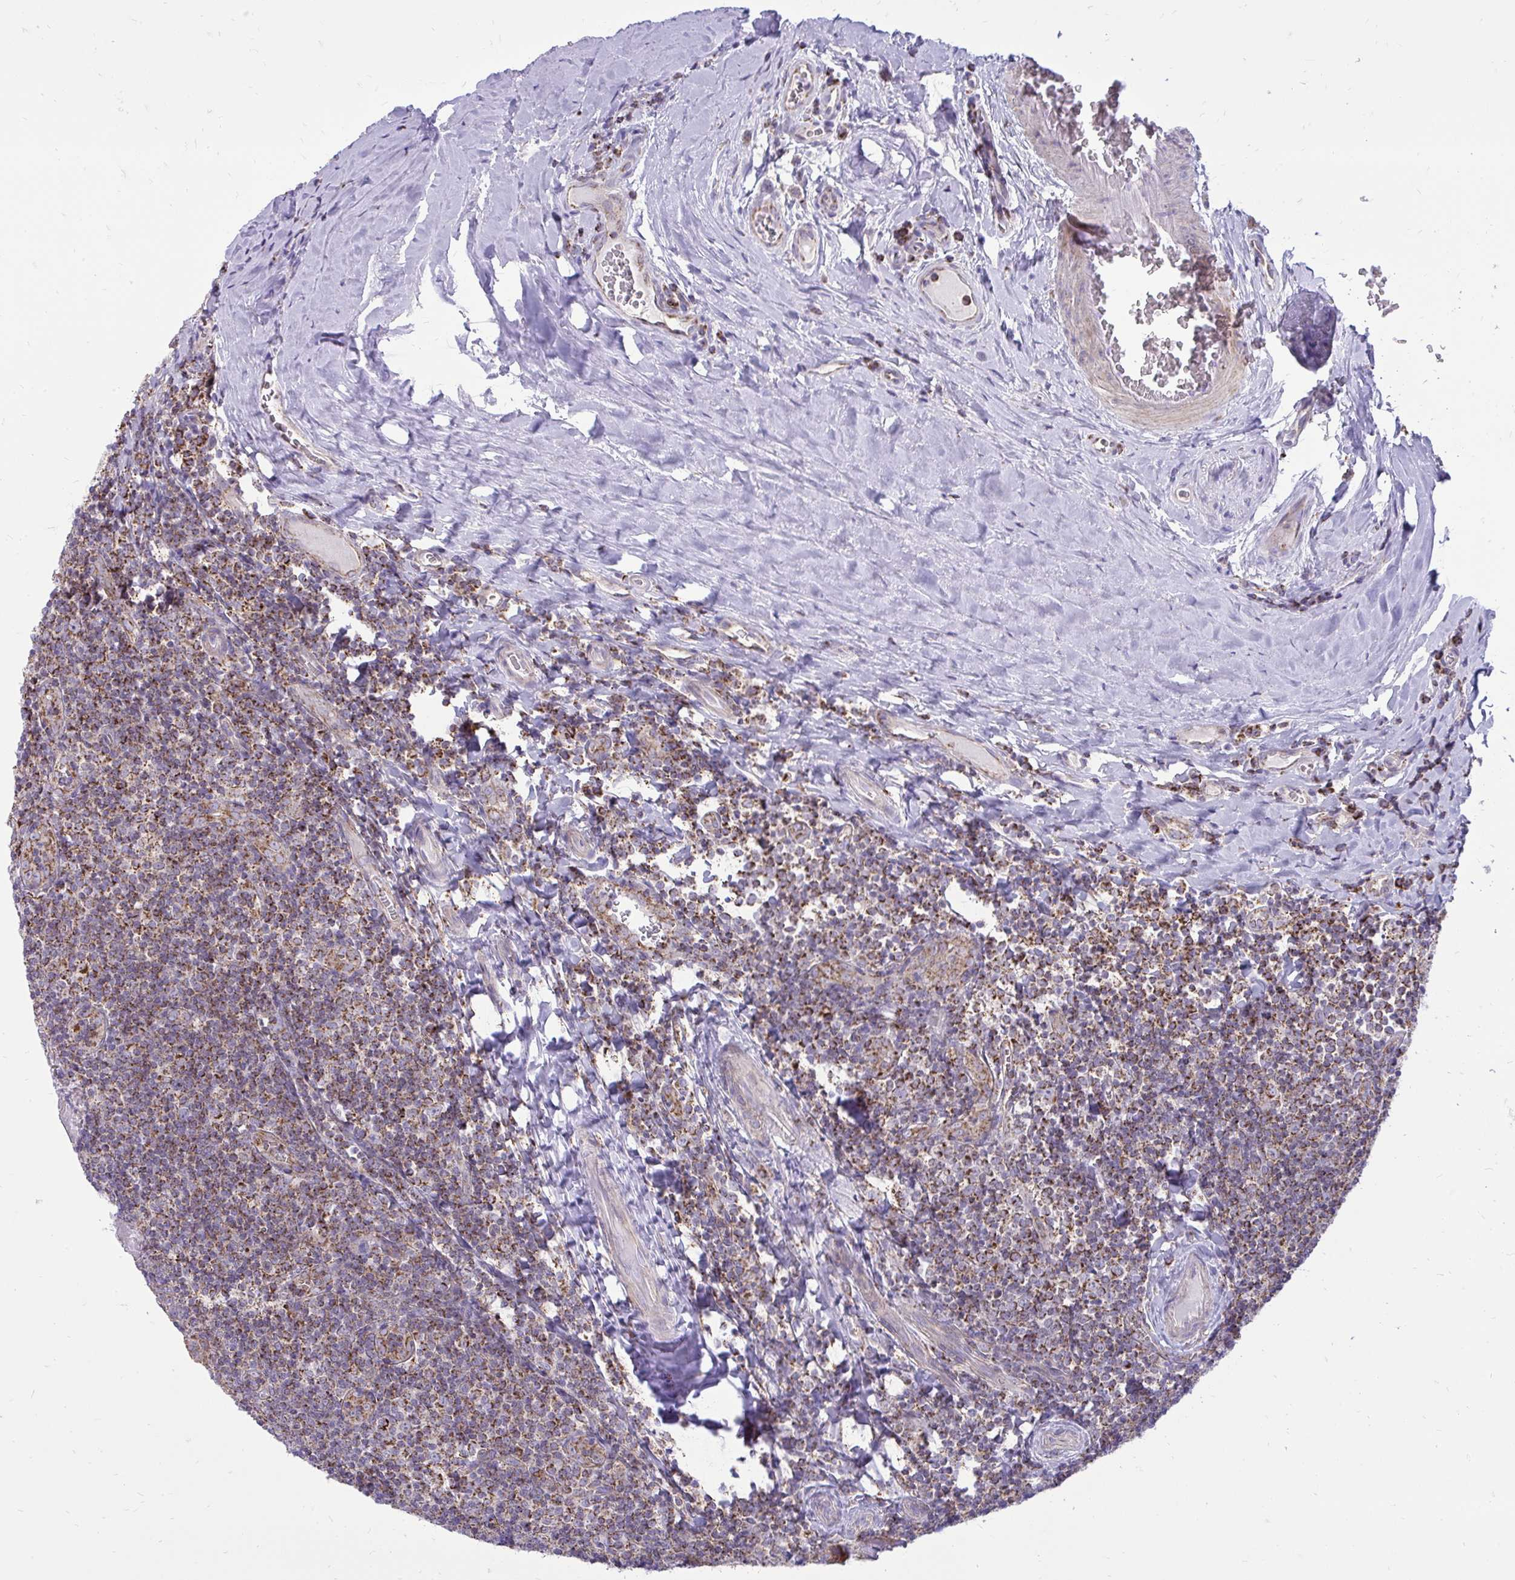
{"staining": {"intensity": "moderate", "quantity": ">75%", "location": "cytoplasmic/membranous"}, "tissue": "tonsil", "cell_type": "Germinal center cells", "image_type": "normal", "snomed": [{"axis": "morphology", "description": "Normal tissue, NOS"}, {"axis": "morphology", "description": "Inflammation, NOS"}, {"axis": "topography", "description": "Tonsil"}], "caption": "About >75% of germinal center cells in benign human tonsil show moderate cytoplasmic/membranous protein expression as visualized by brown immunohistochemical staining.", "gene": "SPTBN2", "patient": {"sex": "female", "age": 31}}